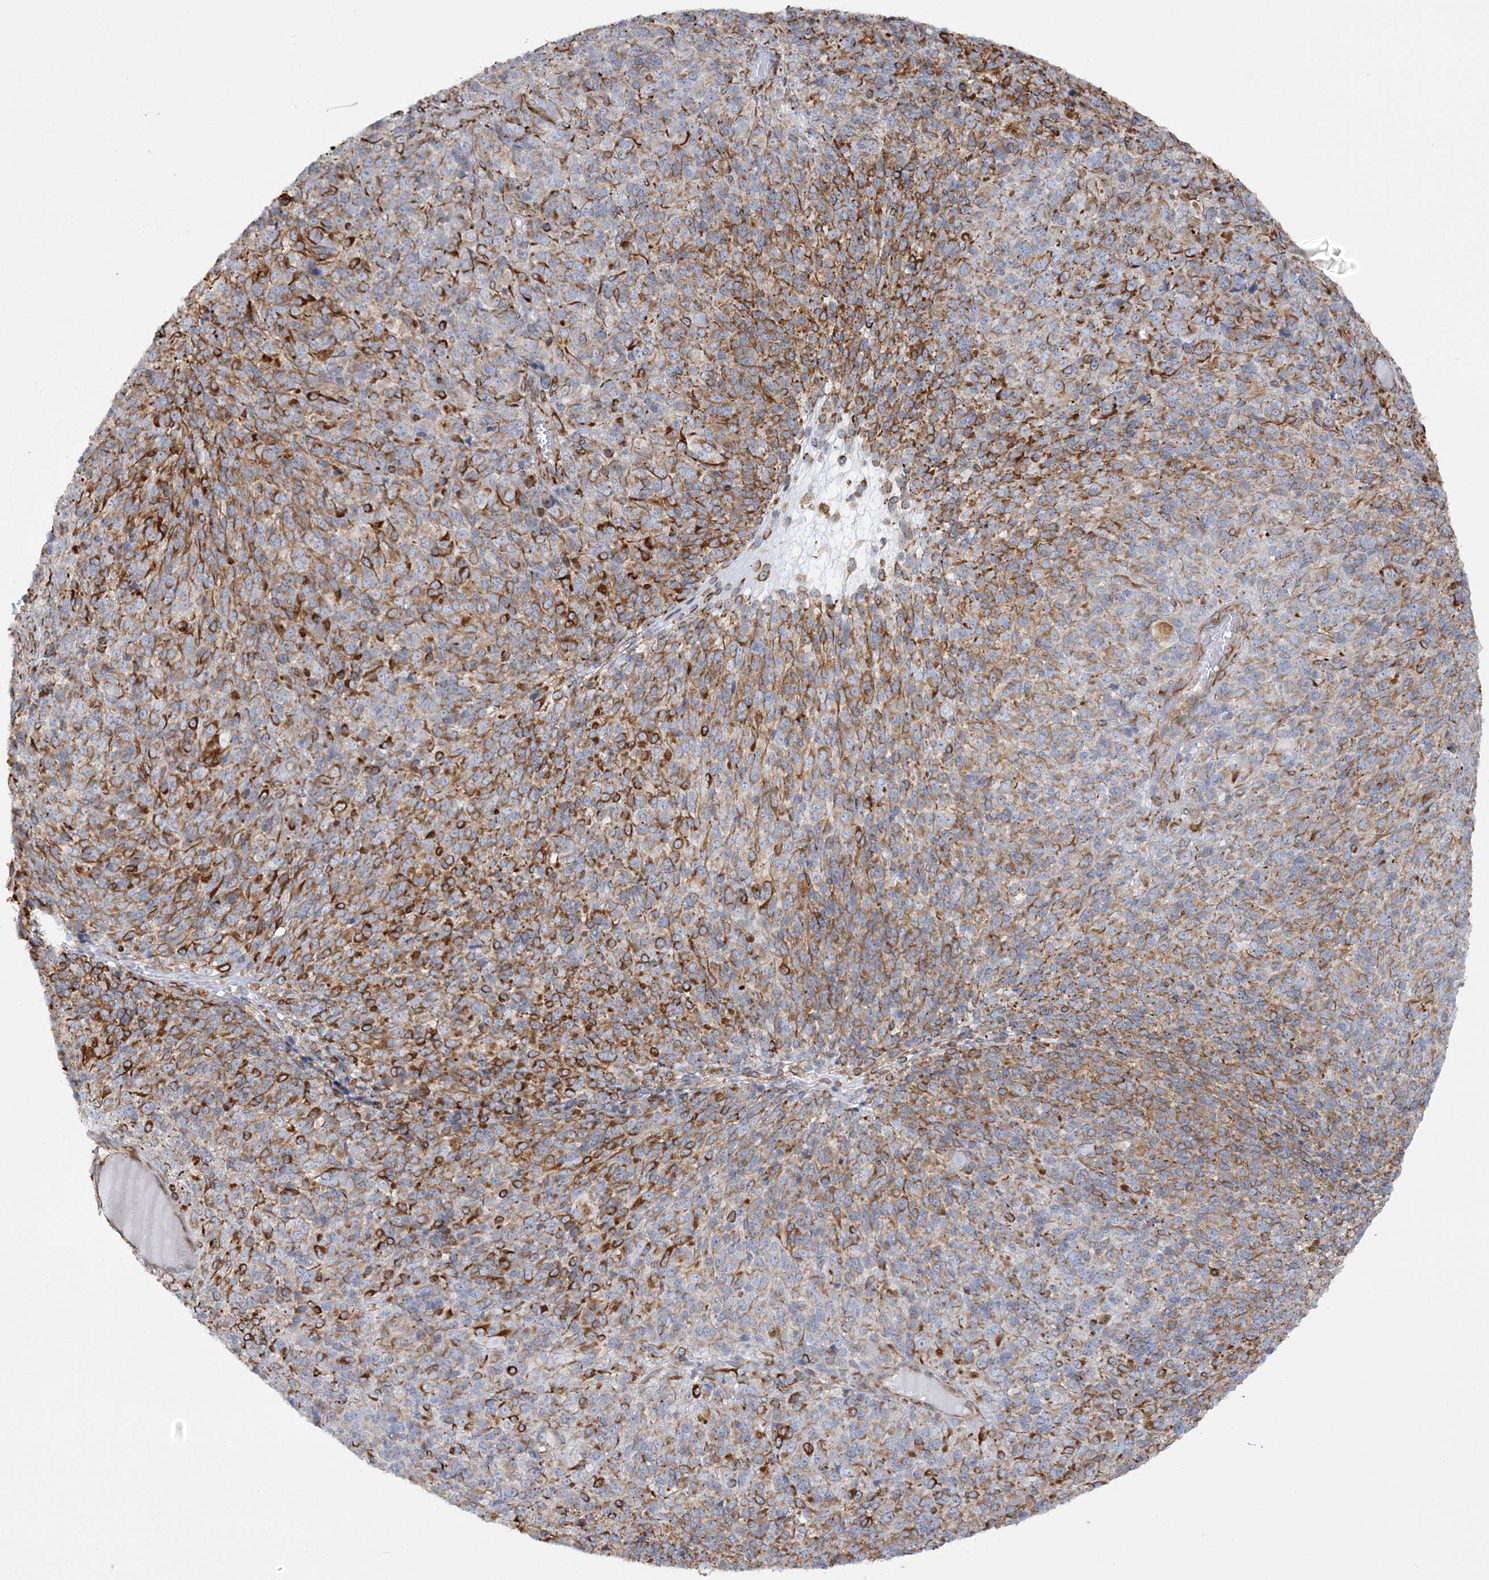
{"staining": {"intensity": "strong", "quantity": ">75%", "location": "cytoplasmic/membranous"}, "tissue": "melanoma", "cell_type": "Tumor cells", "image_type": "cancer", "snomed": [{"axis": "morphology", "description": "Malignant melanoma, Metastatic site"}, {"axis": "topography", "description": "Brain"}], "caption": "IHC (DAB (3,3'-diaminobenzidine)) staining of human melanoma displays strong cytoplasmic/membranous protein staining in about >75% of tumor cells. Using DAB (brown) and hematoxylin (blue) stains, captured at high magnification using brightfield microscopy.", "gene": "SCLT1", "patient": {"sex": "female", "age": 56}}